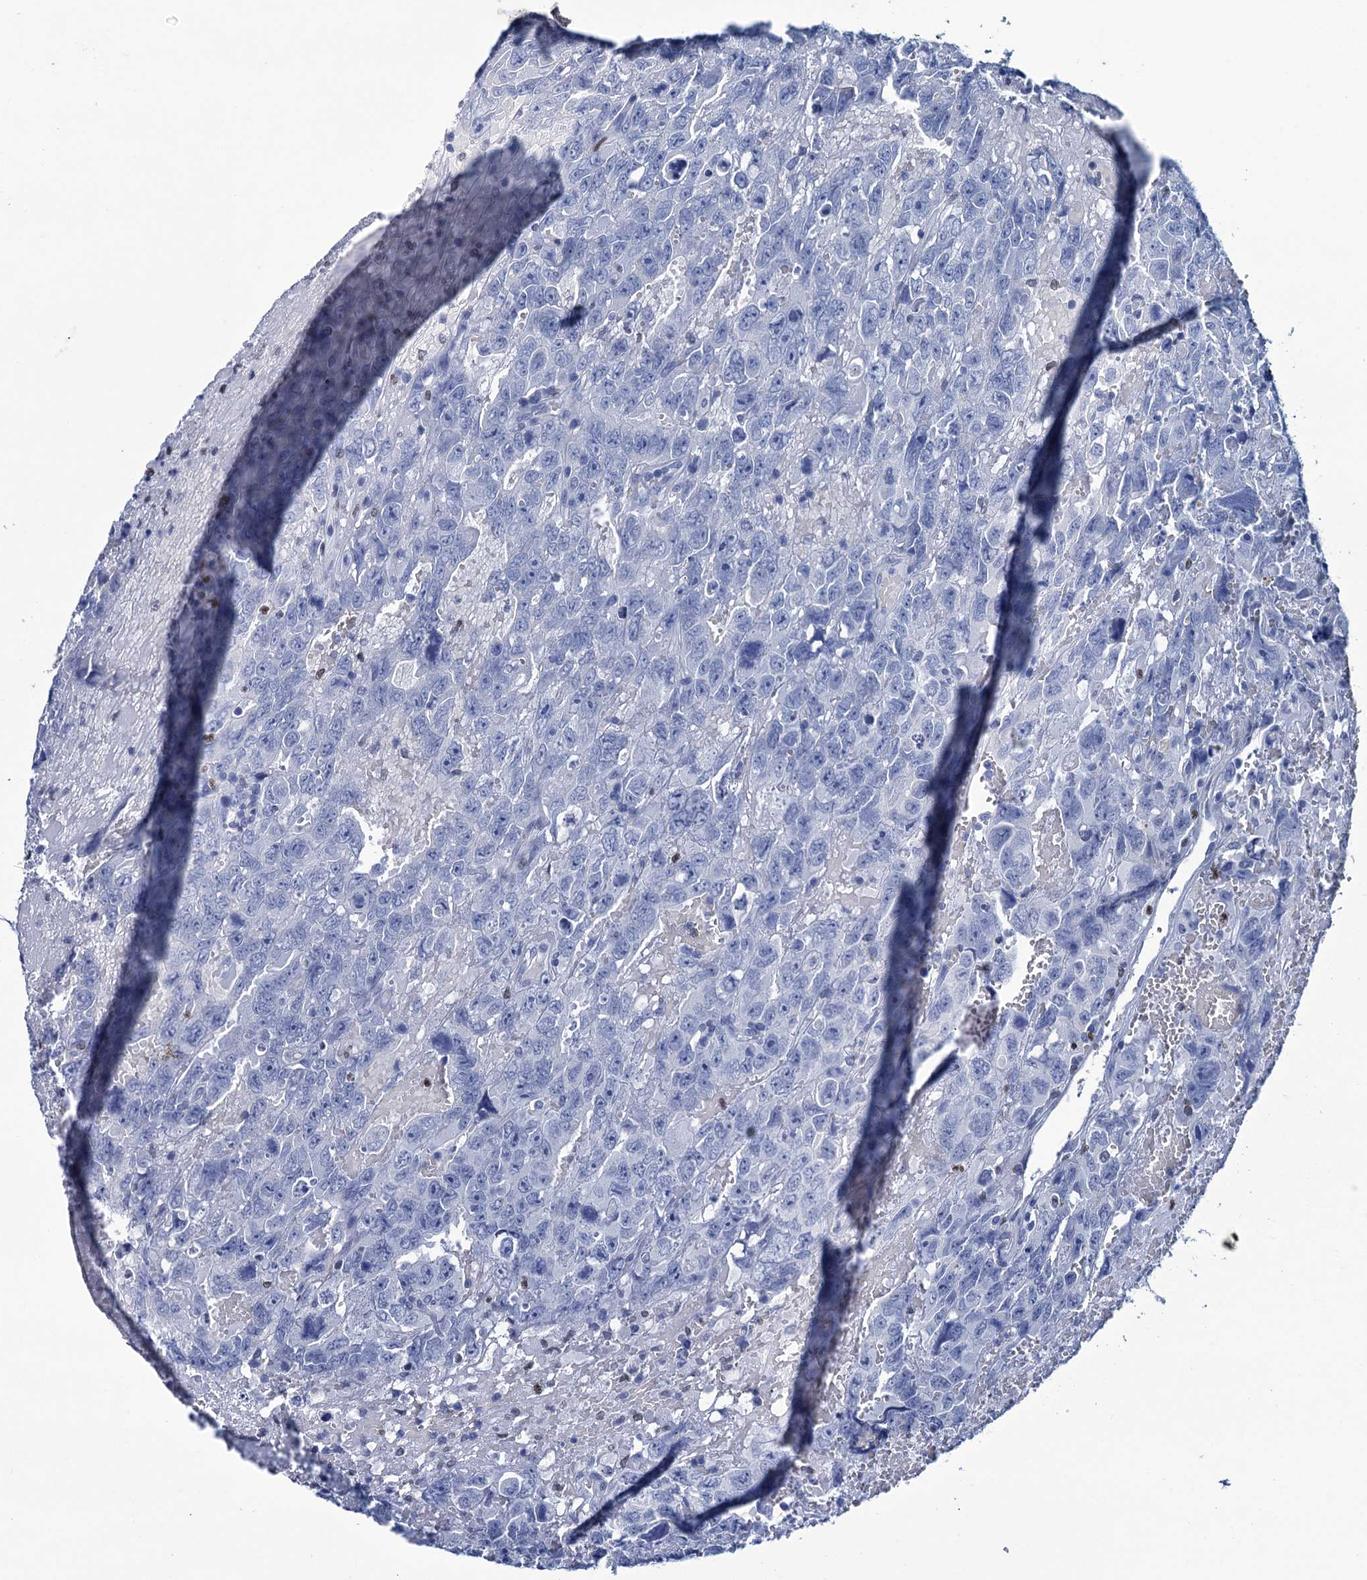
{"staining": {"intensity": "negative", "quantity": "none", "location": "none"}, "tissue": "testis cancer", "cell_type": "Tumor cells", "image_type": "cancer", "snomed": [{"axis": "morphology", "description": "Carcinoma, Embryonal, NOS"}, {"axis": "topography", "description": "Testis"}], "caption": "This is a image of IHC staining of testis embryonal carcinoma, which shows no expression in tumor cells.", "gene": "RHCG", "patient": {"sex": "male", "age": 45}}